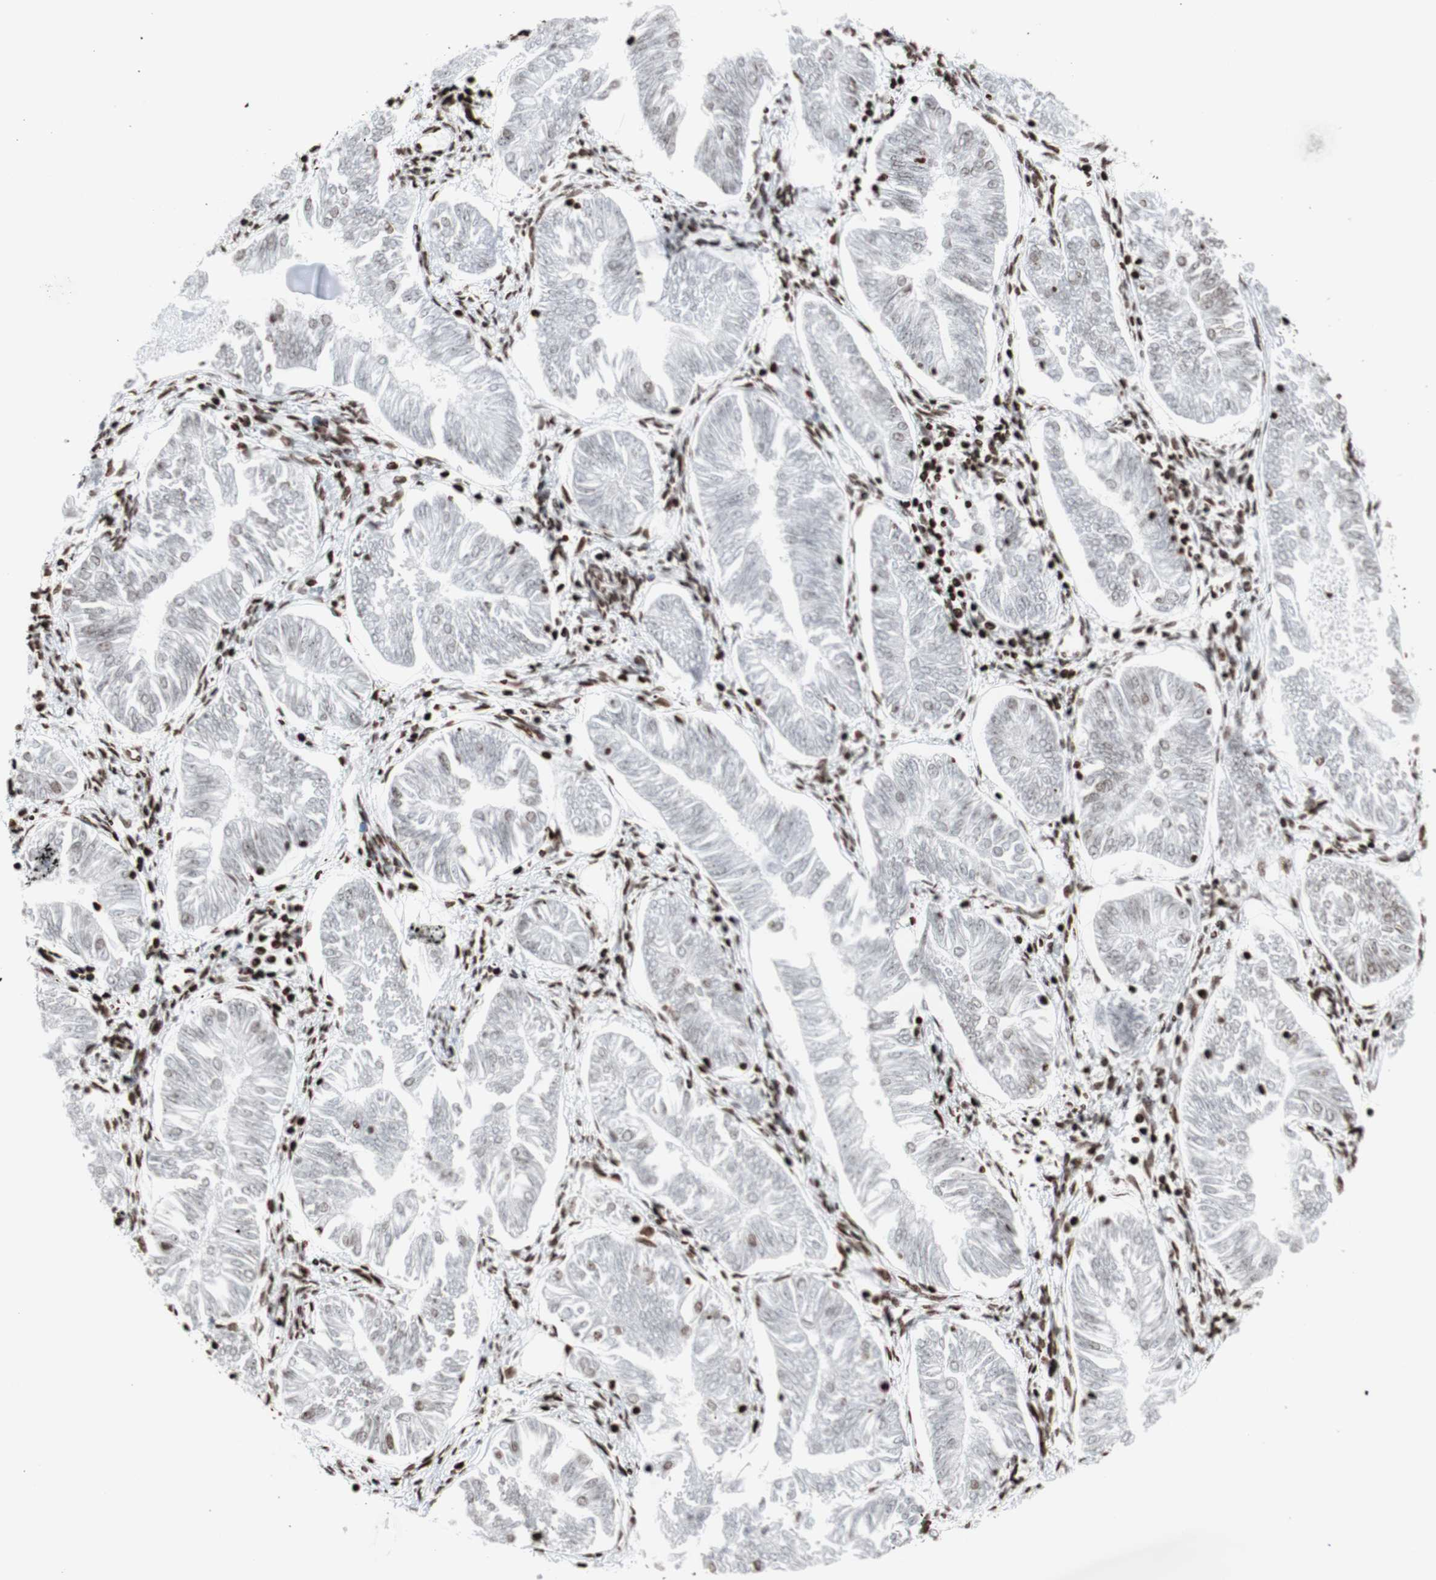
{"staining": {"intensity": "weak", "quantity": "<25%", "location": "nuclear"}, "tissue": "endometrial cancer", "cell_type": "Tumor cells", "image_type": "cancer", "snomed": [{"axis": "morphology", "description": "Adenocarcinoma, NOS"}, {"axis": "topography", "description": "Endometrium"}], "caption": "High magnification brightfield microscopy of adenocarcinoma (endometrial) stained with DAB (3,3'-diaminobenzidine) (brown) and counterstained with hematoxylin (blue): tumor cells show no significant staining.", "gene": "SNAI2", "patient": {"sex": "female", "age": 53}}